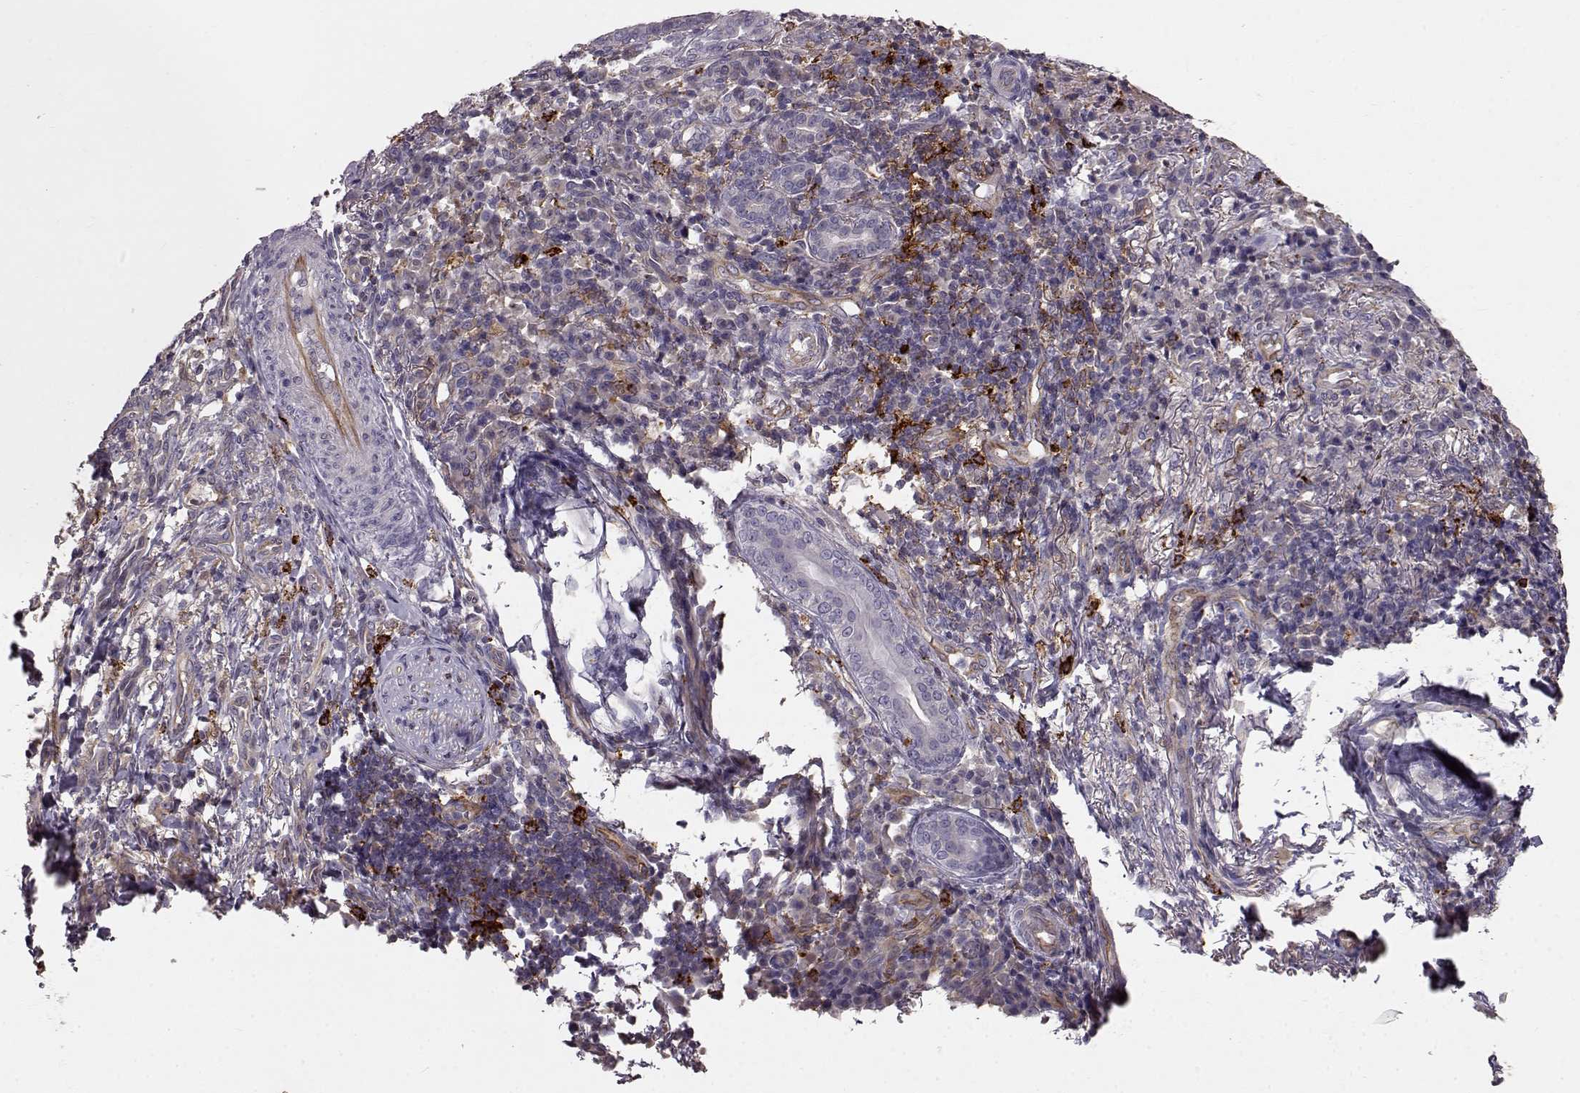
{"staining": {"intensity": "negative", "quantity": "none", "location": "none"}, "tissue": "skin cancer", "cell_type": "Tumor cells", "image_type": "cancer", "snomed": [{"axis": "morphology", "description": "Basal cell carcinoma"}, {"axis": "topography", "description": "Skin"}], "caption": "IHC of skin basal cell carcinoma exhibits no expression in tumor cells.", "gene": "CCNF", "patient": {"sex": "female", "age": 69}}